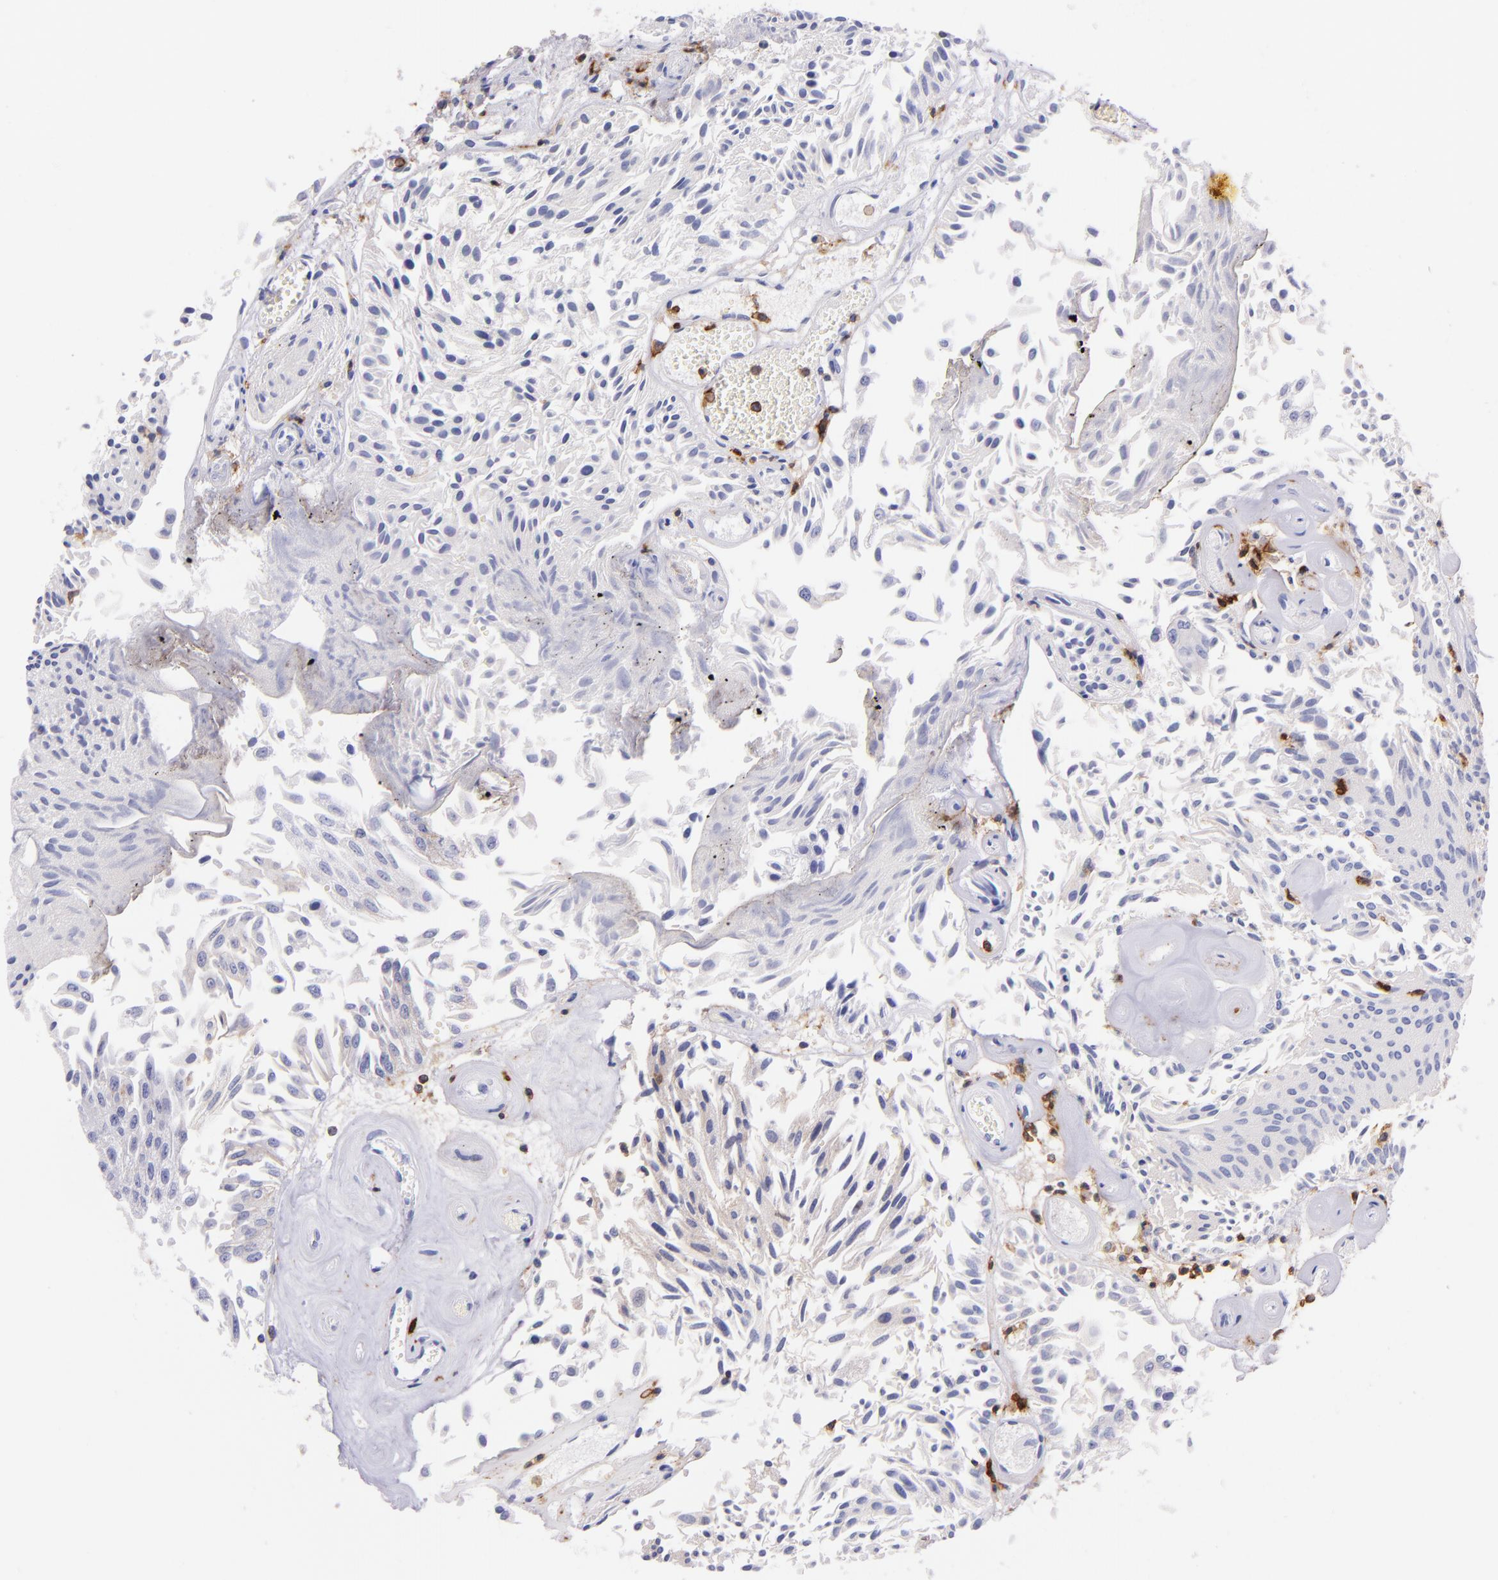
{"staining": {"intensity": "negative", "quantity": "none", "location": "none"}, "tissue": "urothelial cancer", "cell_type": "Tumor cells", "image_type": "cancer", "snomed": [{"axis": "morphology", "description": "Urothelial carcinoma, Low grade"}, {"axis": "topography", "description": "Urinary bladder"}], "caption": "Tumor cells are negative for protein expression in human urothelial cancer. (Stains: DAB immunohistochemistry with hematoxylin counter stain, Microscopy: brightfield microscopy at high magnification).", "gene": "SPN", "patient": {"sex": "male", "age": 86}}